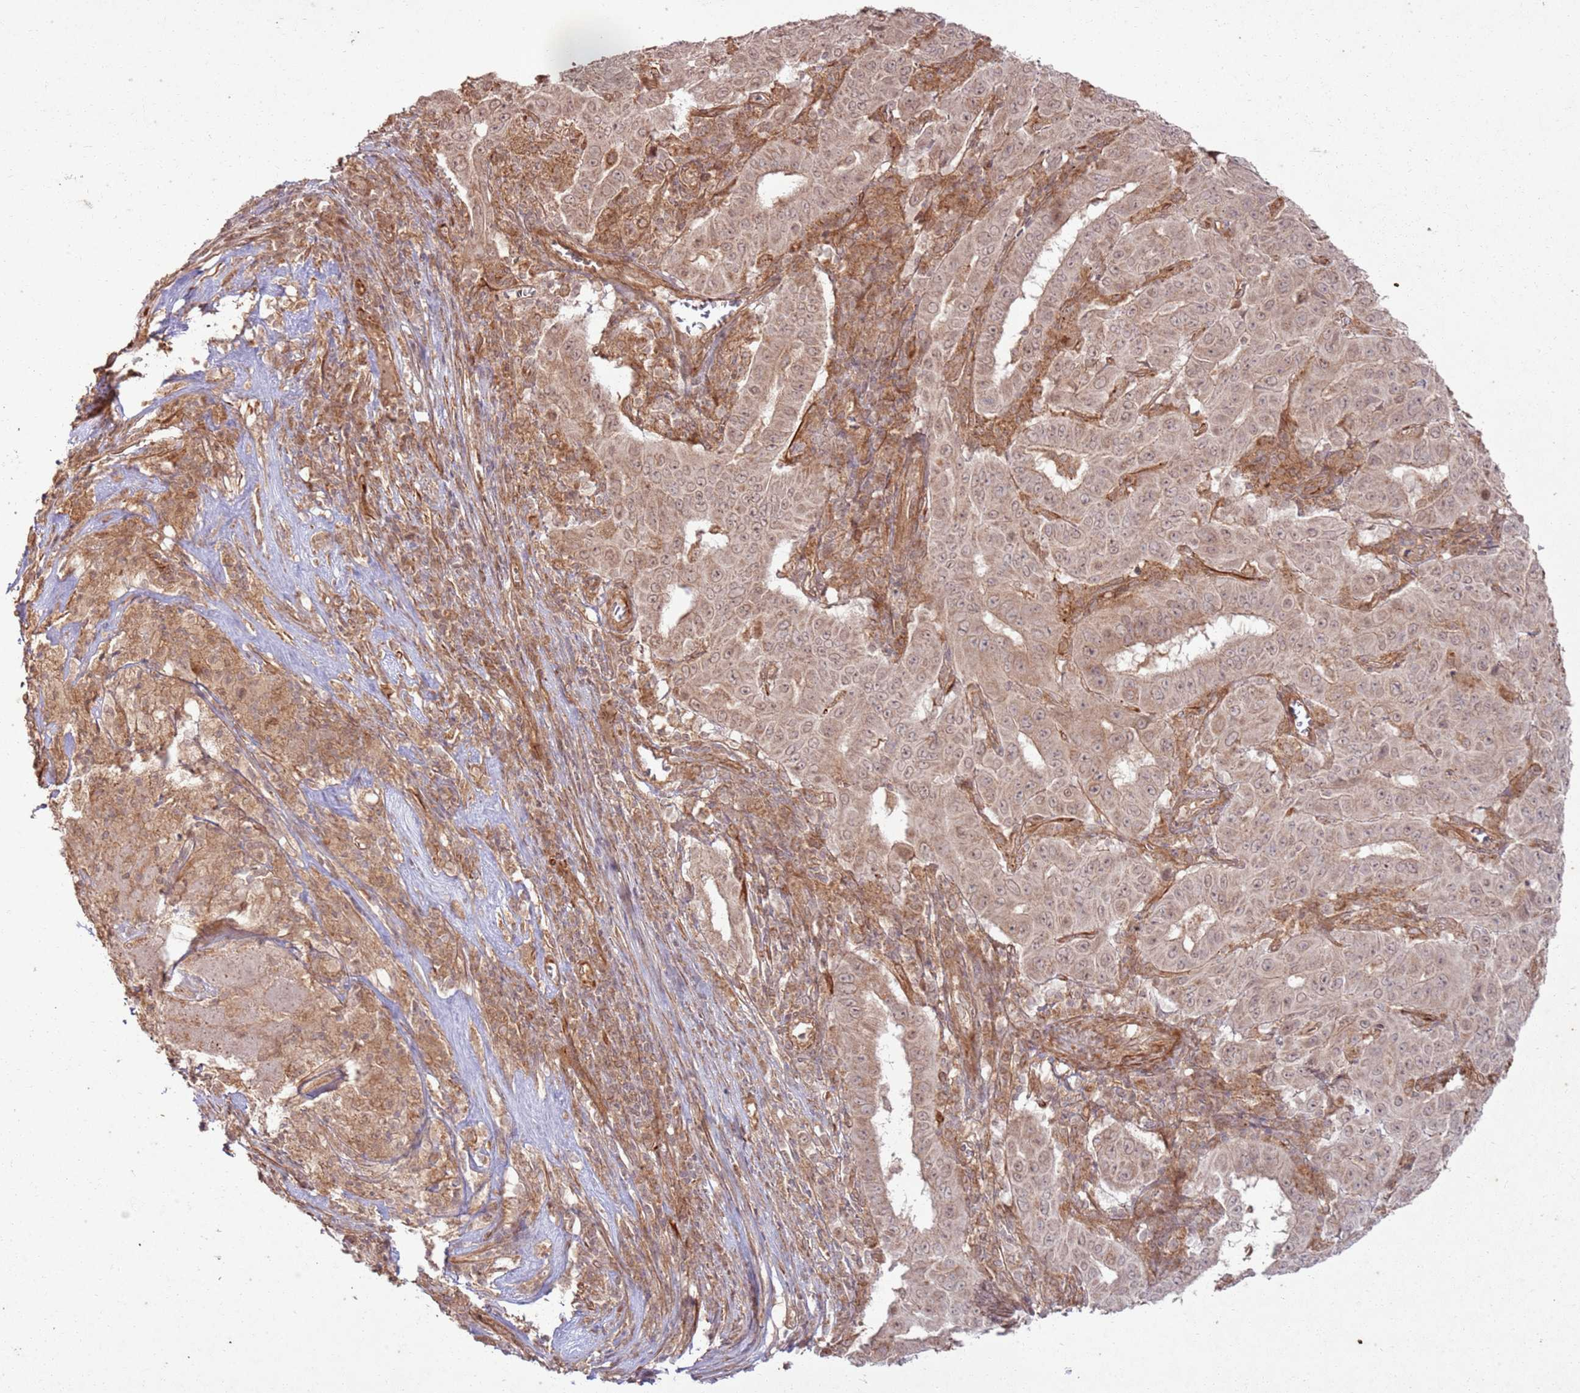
{"staining": {"intensity": "moderate", "quantity": ">75%", "location": "cytoplasmic/membranous,nuclear"}, "tissue": "pancreatic cancer", "cell_type": "Tumor cells", "image_type": "cancer", "snomed": [{"axis": "morphology", "description": "Adenocarcinoma, NOS"}, {"axis": "topography", "description": "Pancreas"}], "caption": "An IHC photomicrograph of tumor tissue is shown. Protein staining in brown labels moderate cytoplasmic/membranous and nuclear positivity in adenocarcinoma (pancreatic) within tumor cells.", "gene": "ZNF623", "patient": {"sex": "male", "age": 63}}